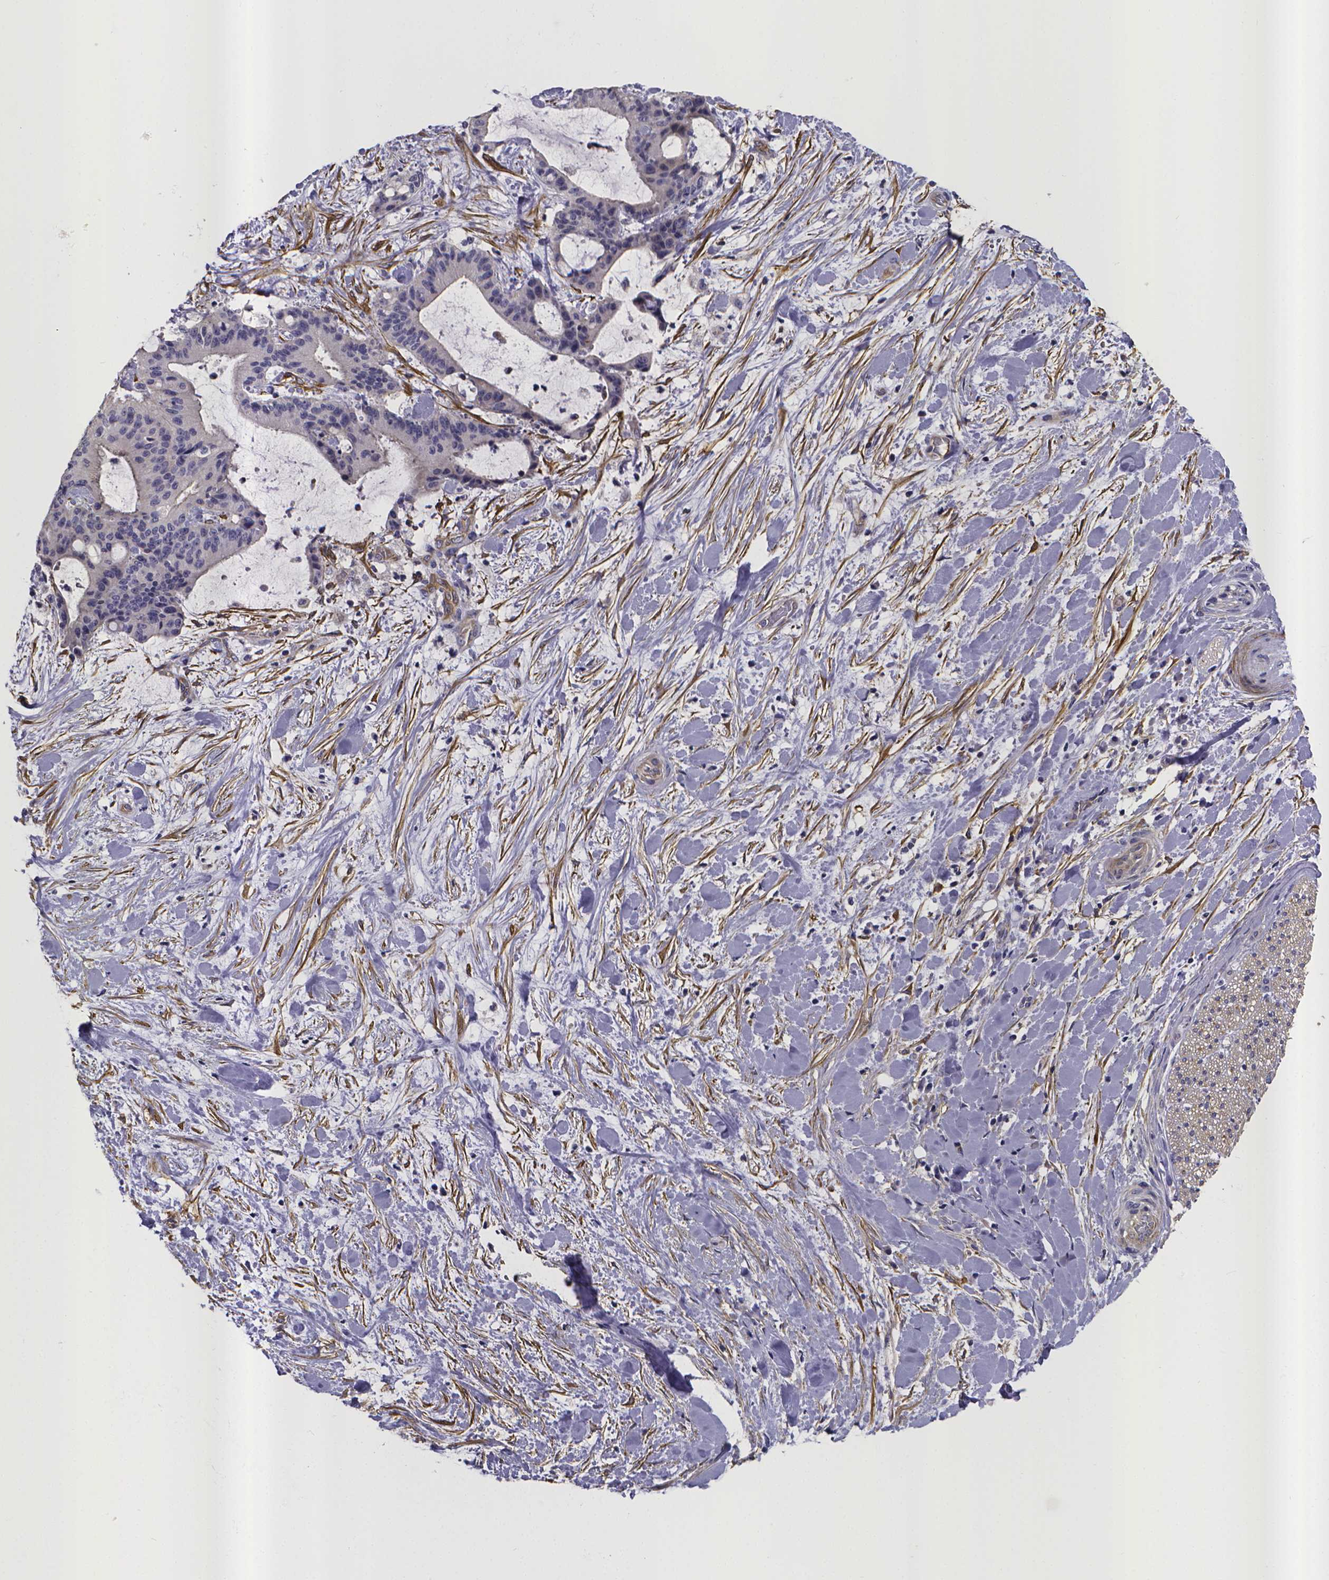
{"staining": {"intensity": "negative", "quantity": "none", "location": "none"}, "tissue": "liver cancer", "cell_type": "Tumor cells", "image_type": "cancer", "snomed": [{"axis": "morphology", "description": "Cholangiocarcinoma"}, {"axis": "topography", "description": "Liver"}], "caption": "Tumor cells show no significant protein positivity in liver cancer (cholangiocarcinoma).", "gene": "RERG", "patient": {"sex": "female", "age": 73}}